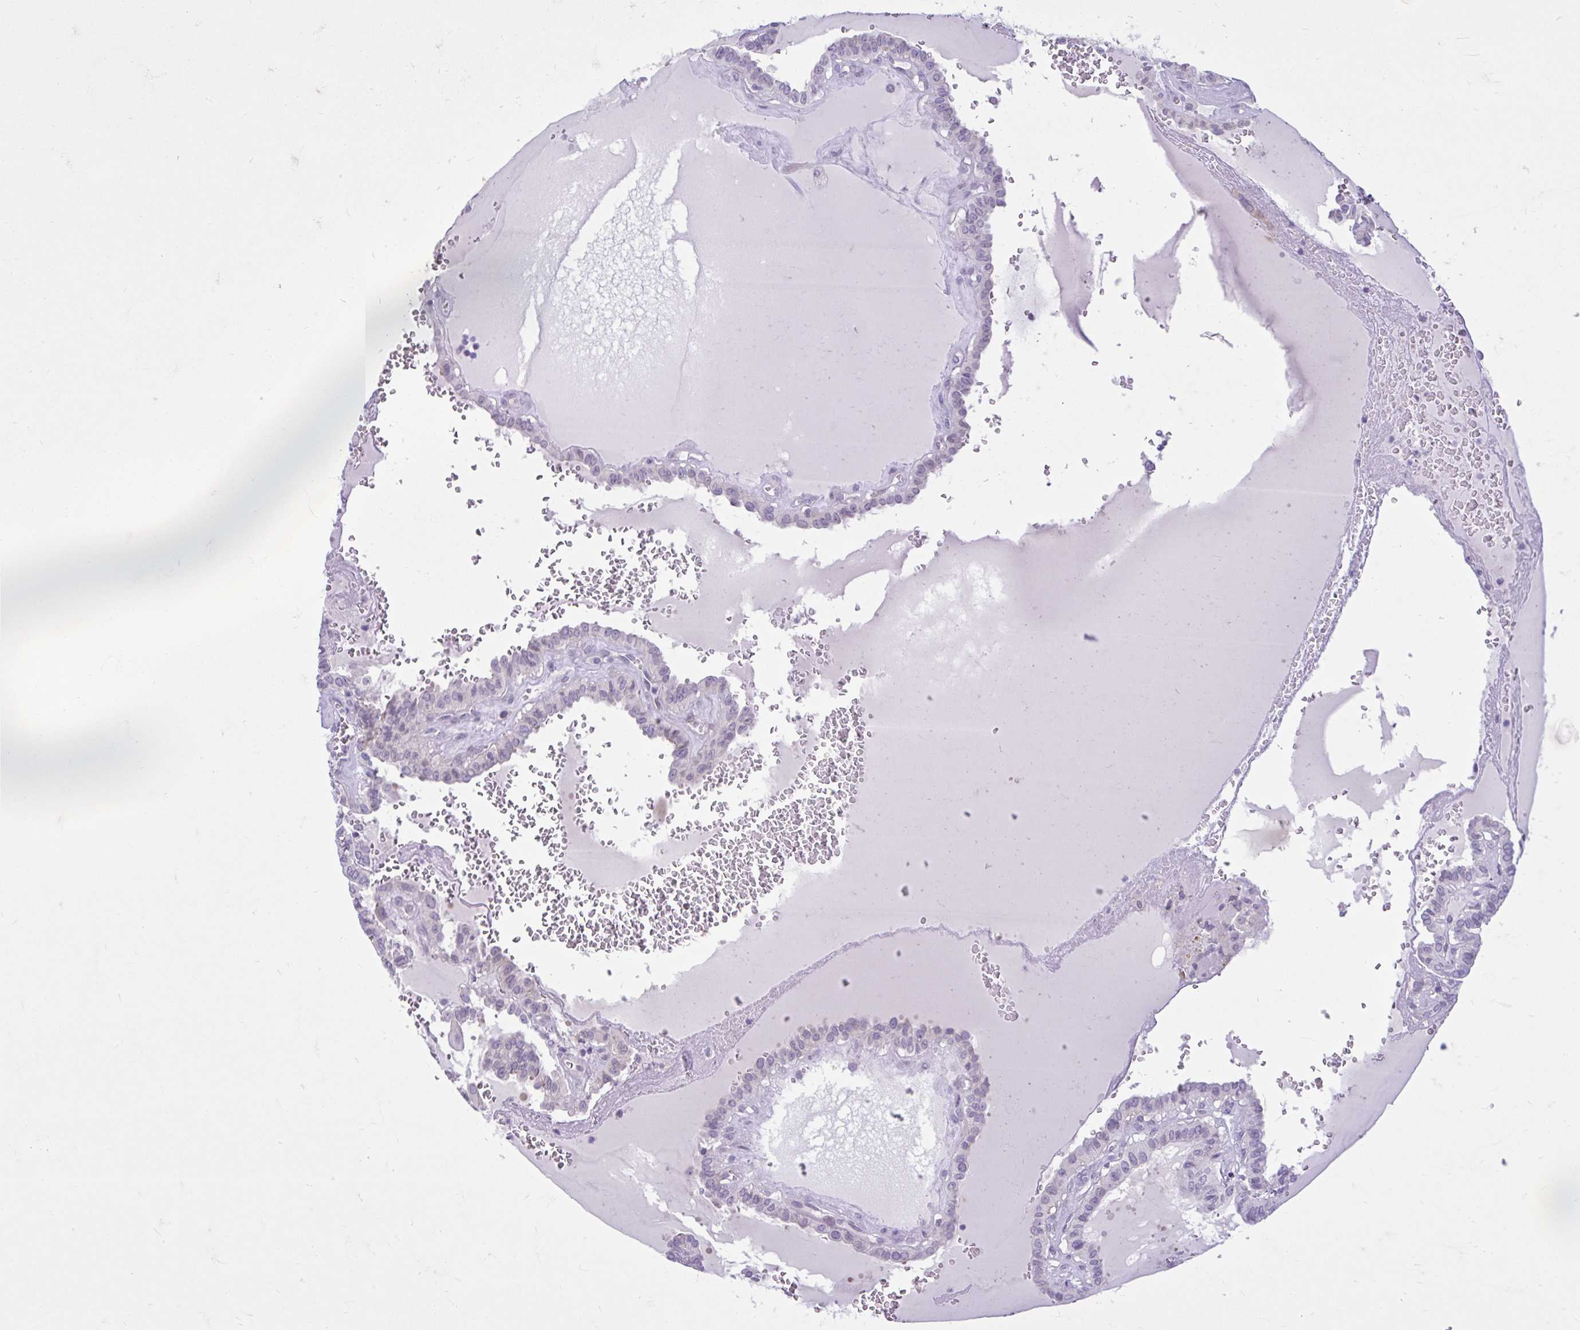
{"staining": {"intensity": "negative", "quantity": "none", "location": "none"}, "tissue": "thyroid cancer", "cell_type": "Tumor cells", "image_type": "cancer", "snomed": [{"axis": "morphology", "description": "Papillary adenocarcinoma, NOS"}, {"axis": "topography", "description": "Thyroid gland"}], "caption": "The immunohistochemistry micrograph has no significant staining in tumor cells of thyroid cancer (papillary adenocarcinoma) tissue.", "gene": "FAM153A", "patient": {"sex": "female", "age": 21}}